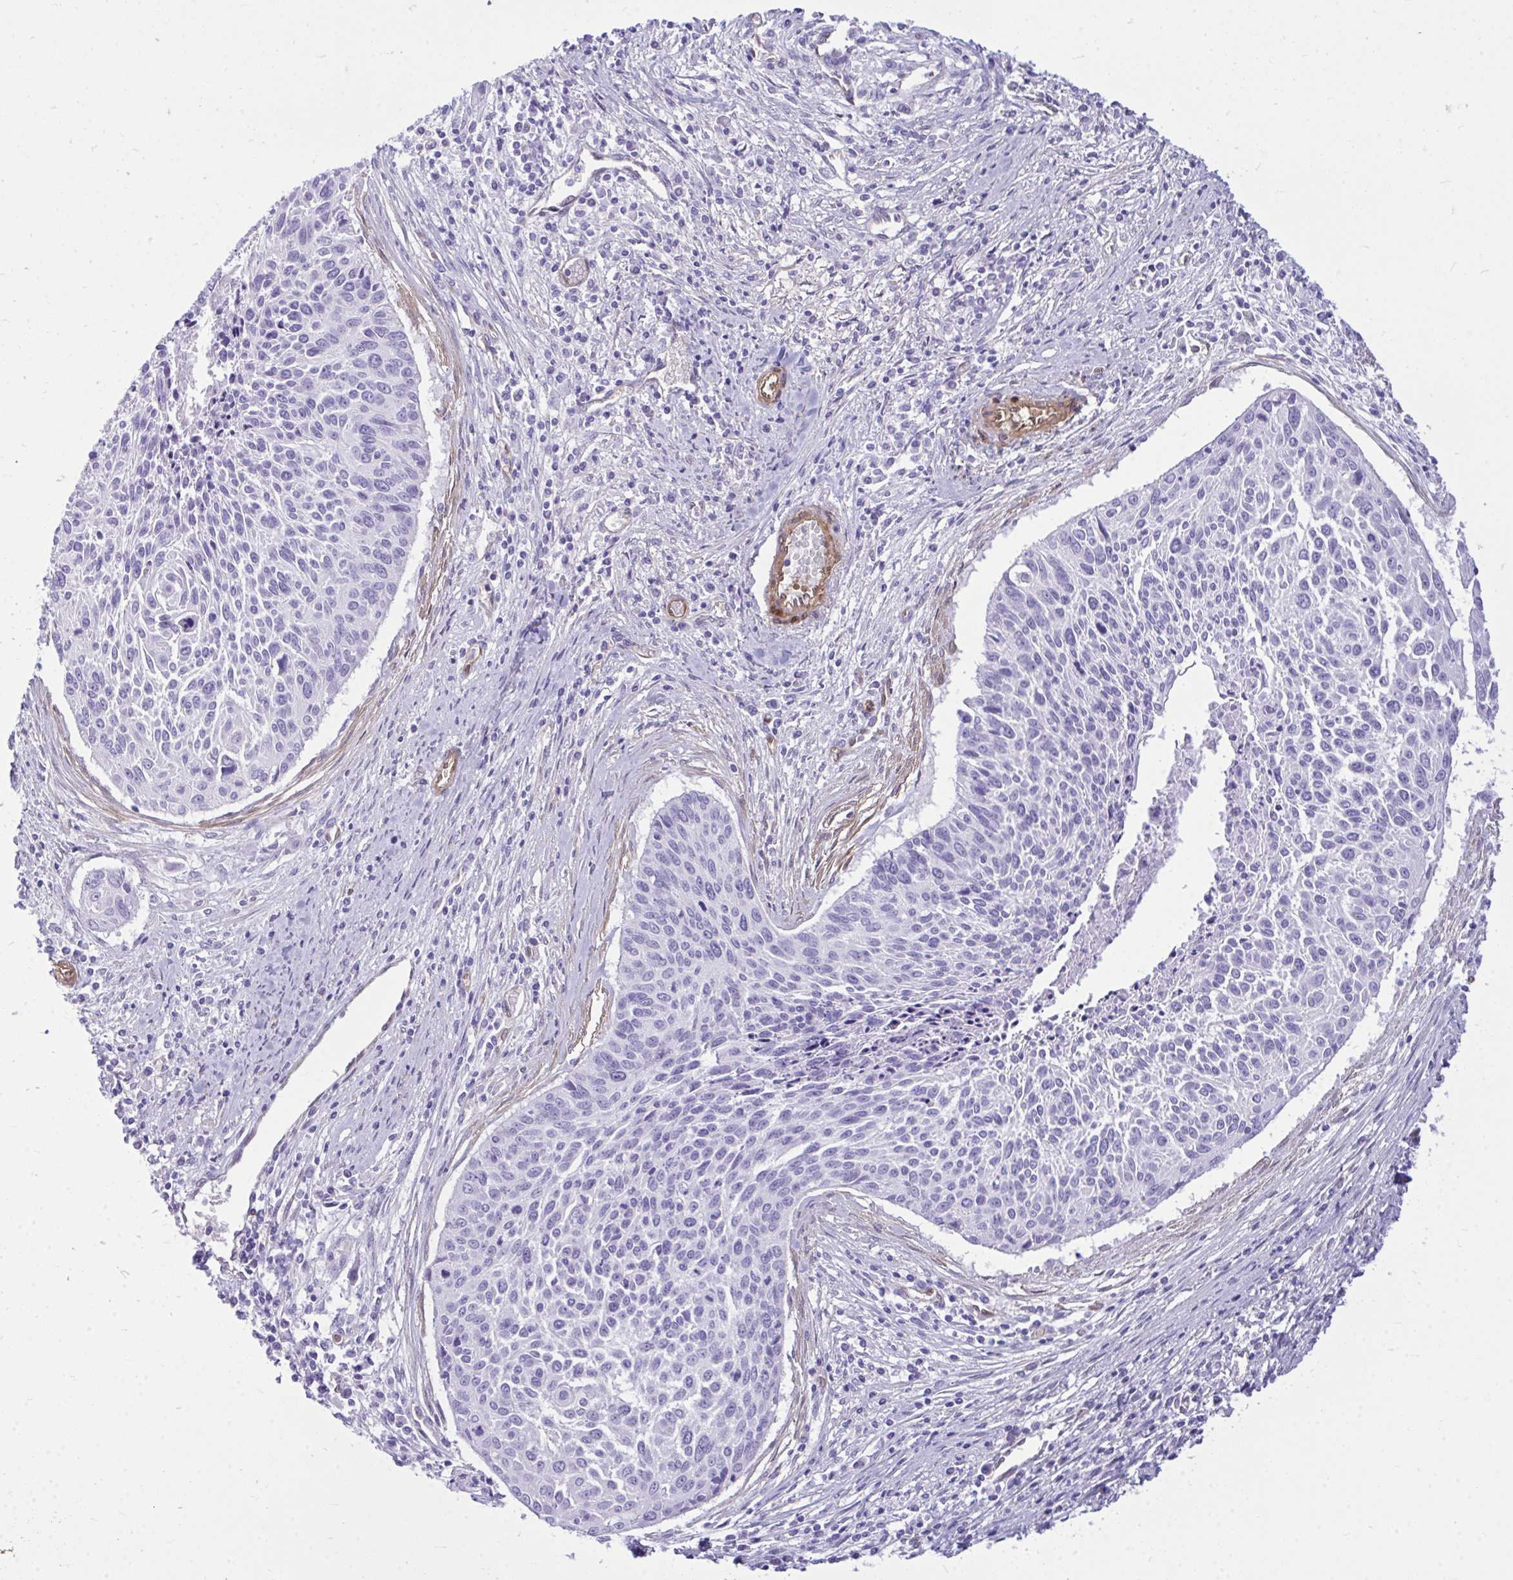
{"staining": {"intensity": "negative", "quantity": "none", "location": "none"}, "tissue": "cervical cancer", "cell_type": "Tumor cells", "image_type": "cancer", "snomed": [{"axis": "morphology", "description": "Squamous cell carcinoma, NOS"}, {"axis": "topography", "description": "Cervix"}], "caption": "There is no significant staining in tumor cells of cervical cancer. (Stains: DAB IHC with hematoxylin counter stain, Microscopy: brightfield microscopy at high magnification).", "gene": "LIMS2", "patient": {"sex": "female", "age": 55}}